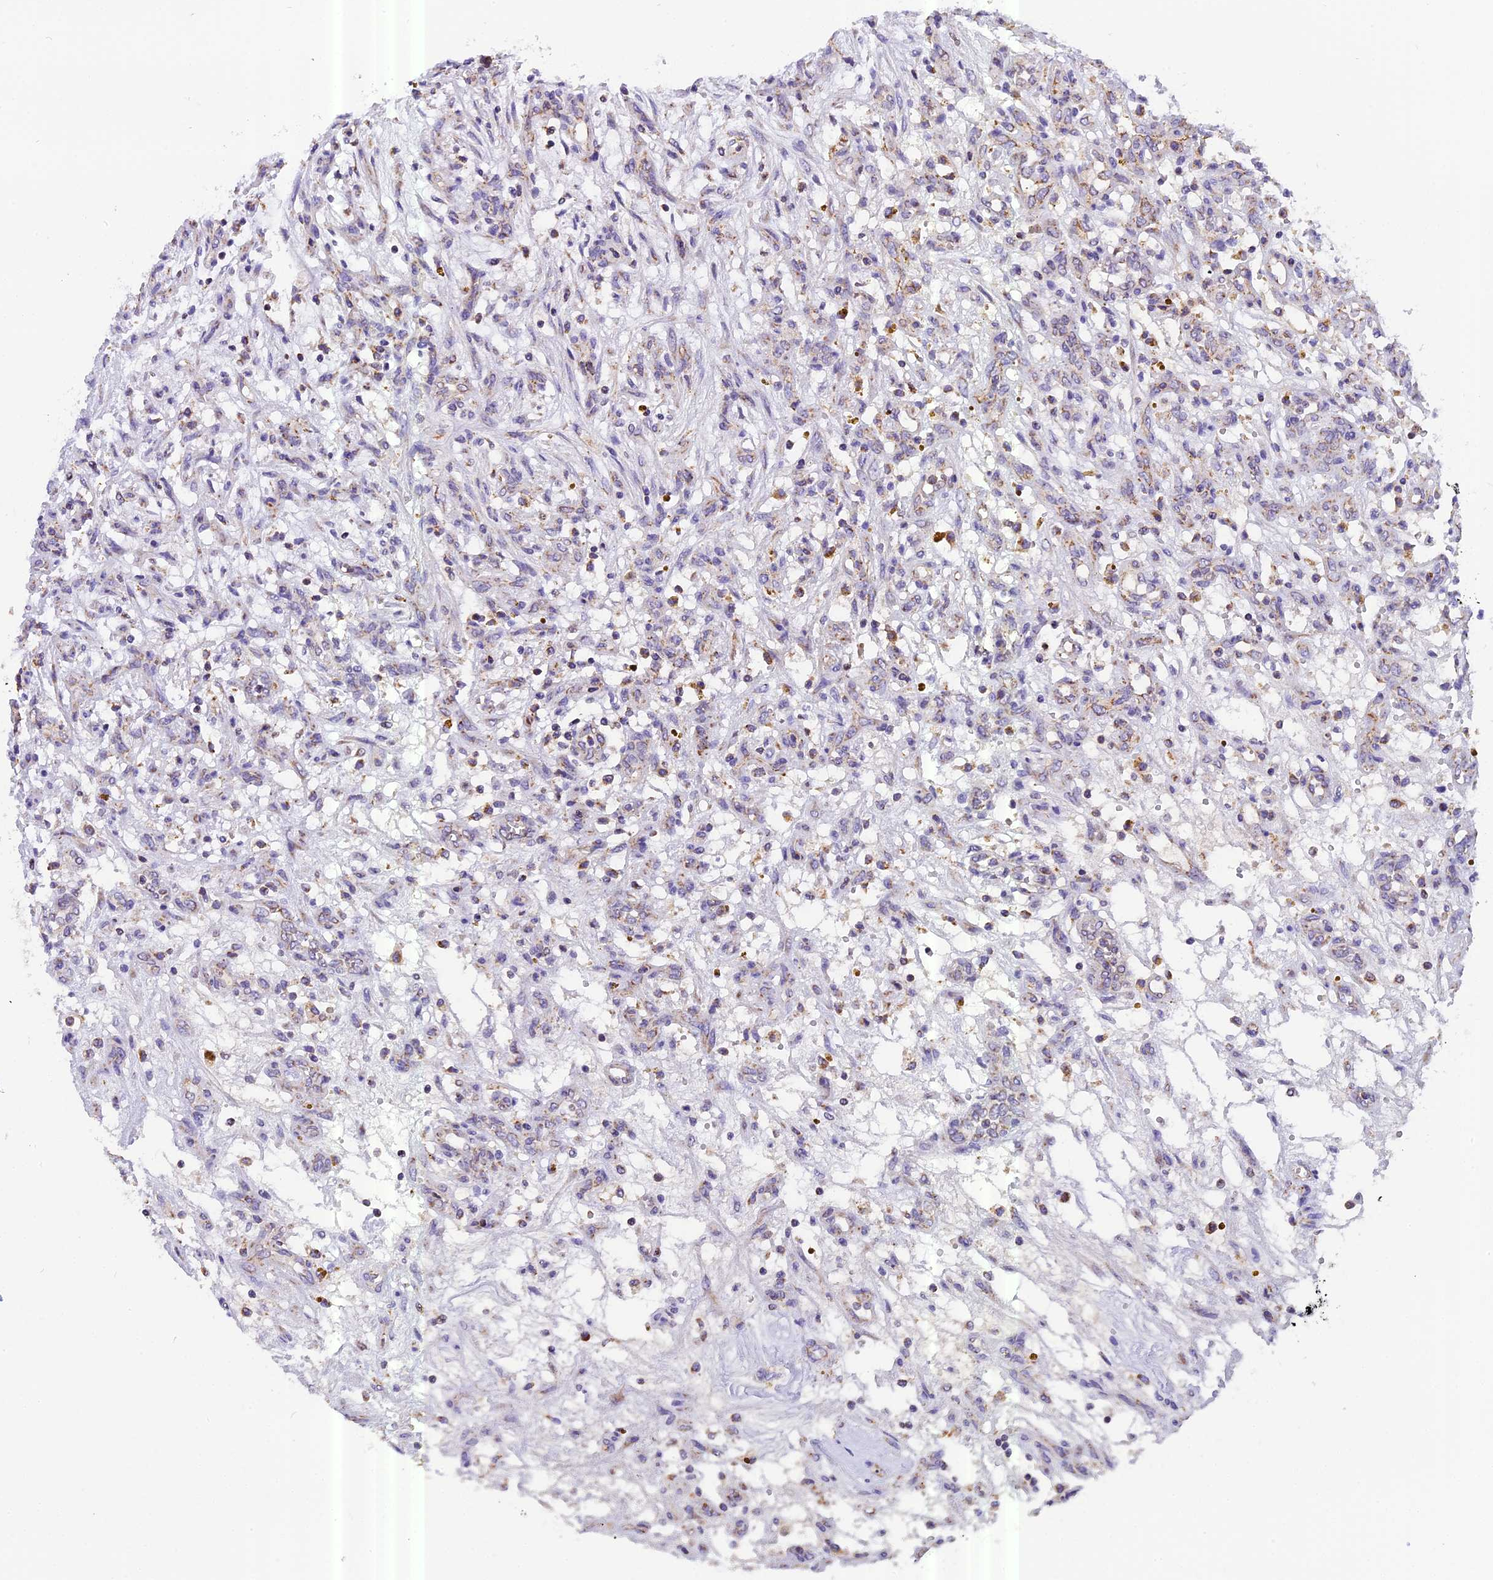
{"staining": {"intensity": "negative", "quantity": "none", "location": "none"}, "tissue": "renal cancer", "cell_type": "Tumor cells", "image_type": "cancer", "snomed": [{"axis": "morphology", "description": "Adenocarcinoma, NOS"}, {"axis": "topography", "description": "Kidney"}], "caption": "DAB immunohistochemical staining of renal adenocarcinoma displays no significant positivity in tumor cells.", "gene": "MGME1", "patient": {"sex": "female", "age": 57}}